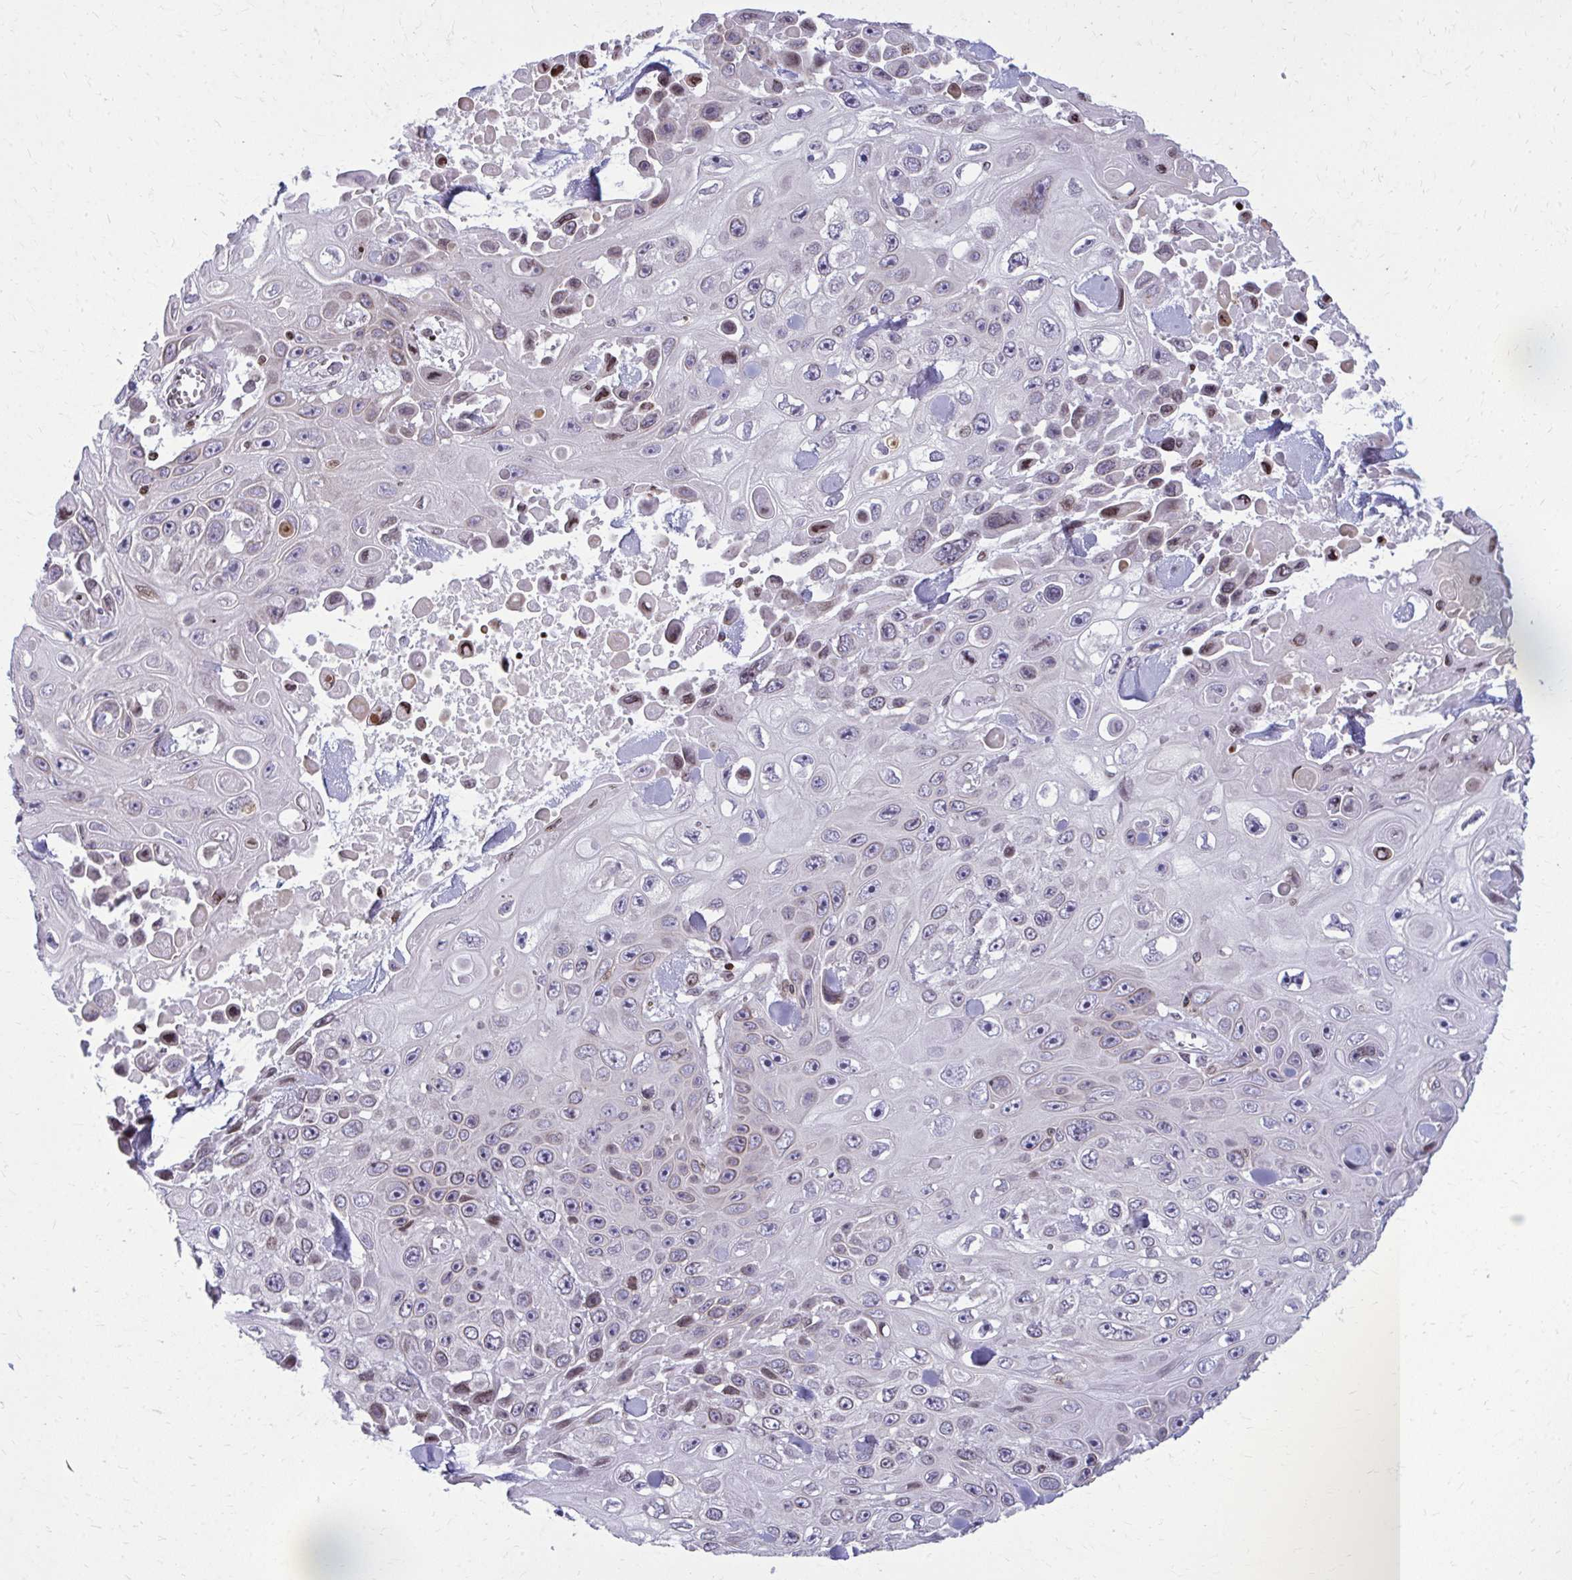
{"staining": {"intensity": "weak", "quantity": "<25%", "location": "nuclear"}, "tissue": "skin cancer", "cell_type": "Tumor cells", "image_type": "cancer", "snomed": [{"axis": "morphology", "description": "Squamous cell carcinoma, NOS"}, {"axis": "topography", "description": "Skin"}], "caption": "Immunohistochemistry photomicrograph of squamous cell carcinoma (skin) stained for a protein (brown), which demonstrates no expression in tumor cells.", "gene": "AP5M1", "patient": {"sex": "male", "age": 82}}